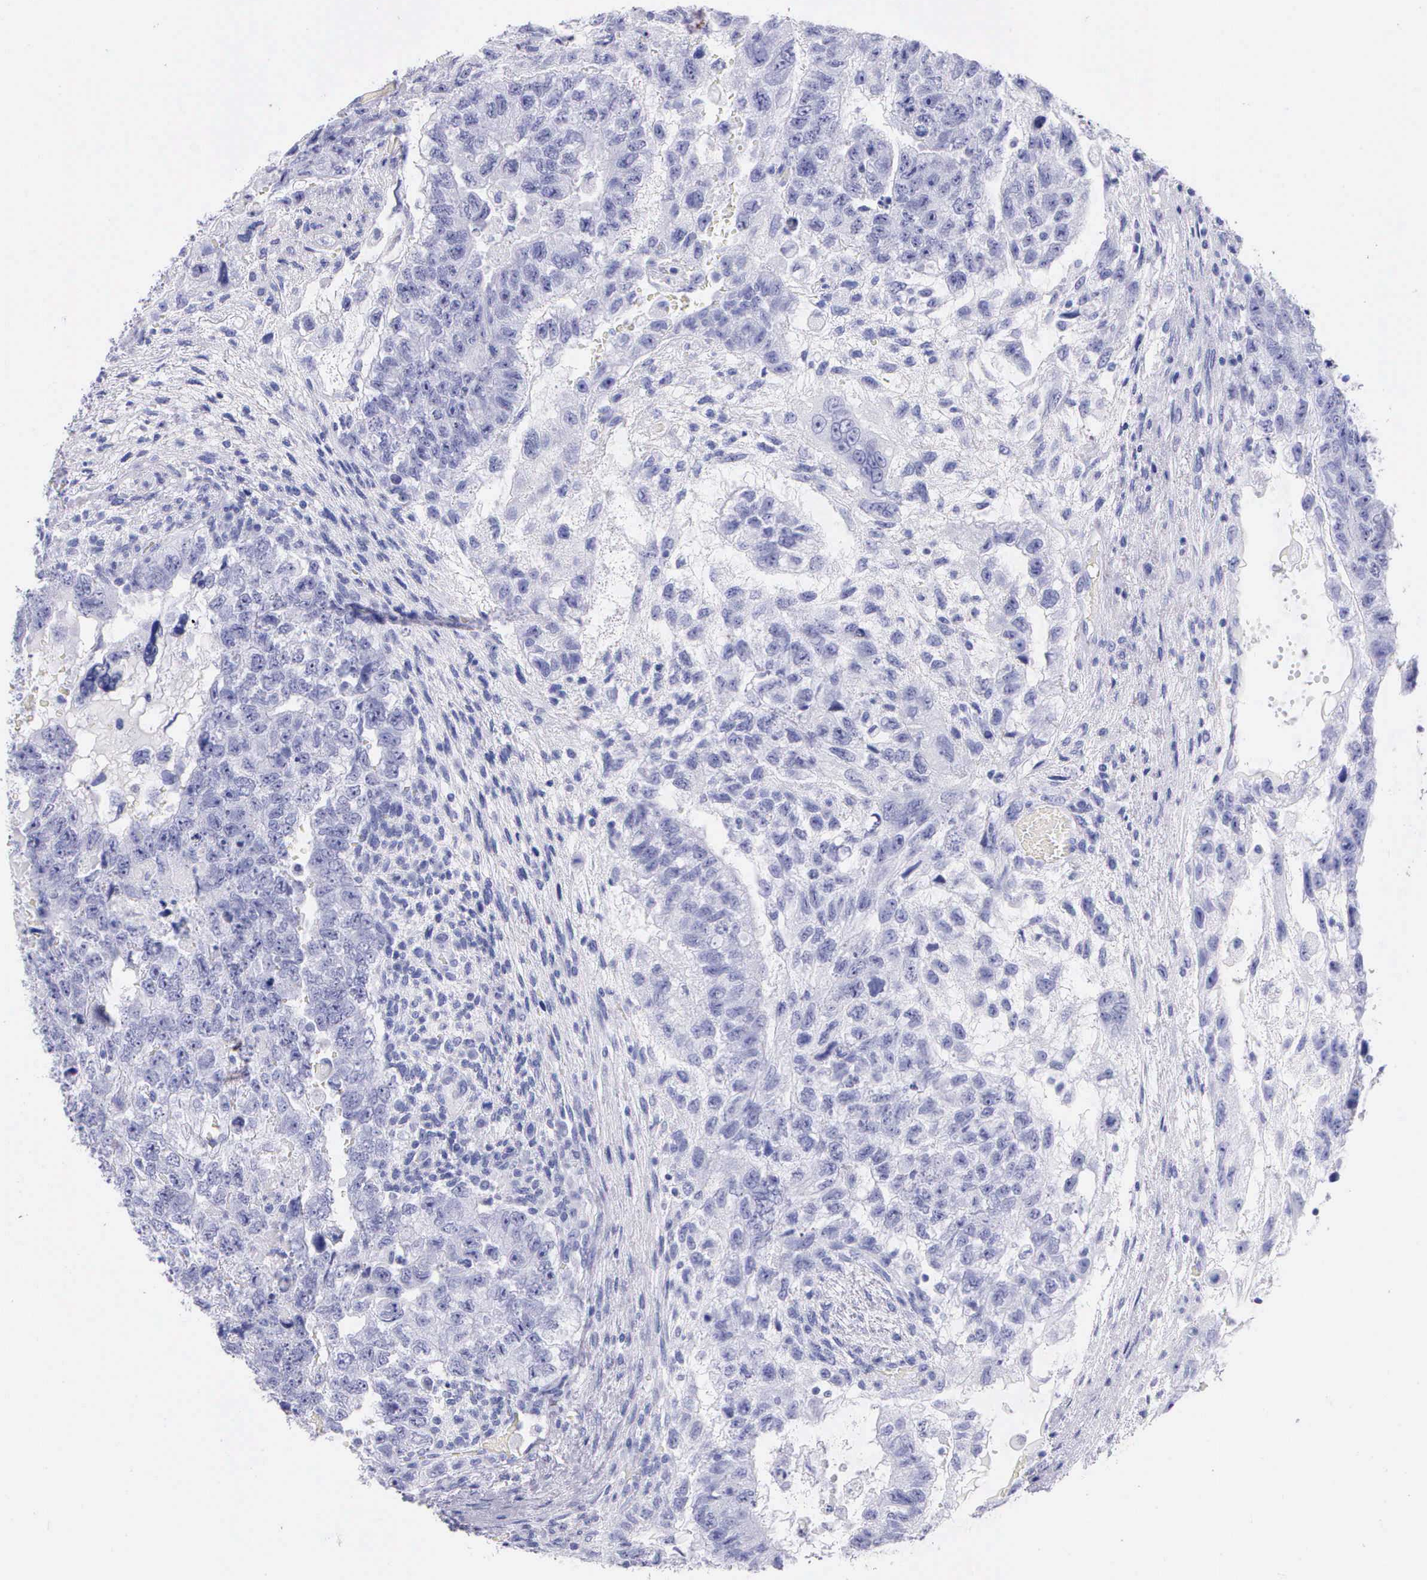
{"staining": {"intensity": "negative", "quantity": "none", "location": "none"}, "tissue": "testis cancer", "cell_type": "Tumor cells", "image_type": "cancer", "snomed": [{"axis": "morphology", "description": "Carcinoma, Embryonal, NOS"}, {"axis": "topography", "description": "Testis"}], "caption": "A high-resolution image shows immunohistochemistry (IHC) staining of embryonal carcinoma (testis), which displays no significant expression in tumor cells. The staining was performed using DAB to visualize the protein expression in brown, while the nuclei were stained in blue with hematoxylin (Magnification: 20x).", "gene": "KLK3", "patient": {"sex": "male", "age": 36}}